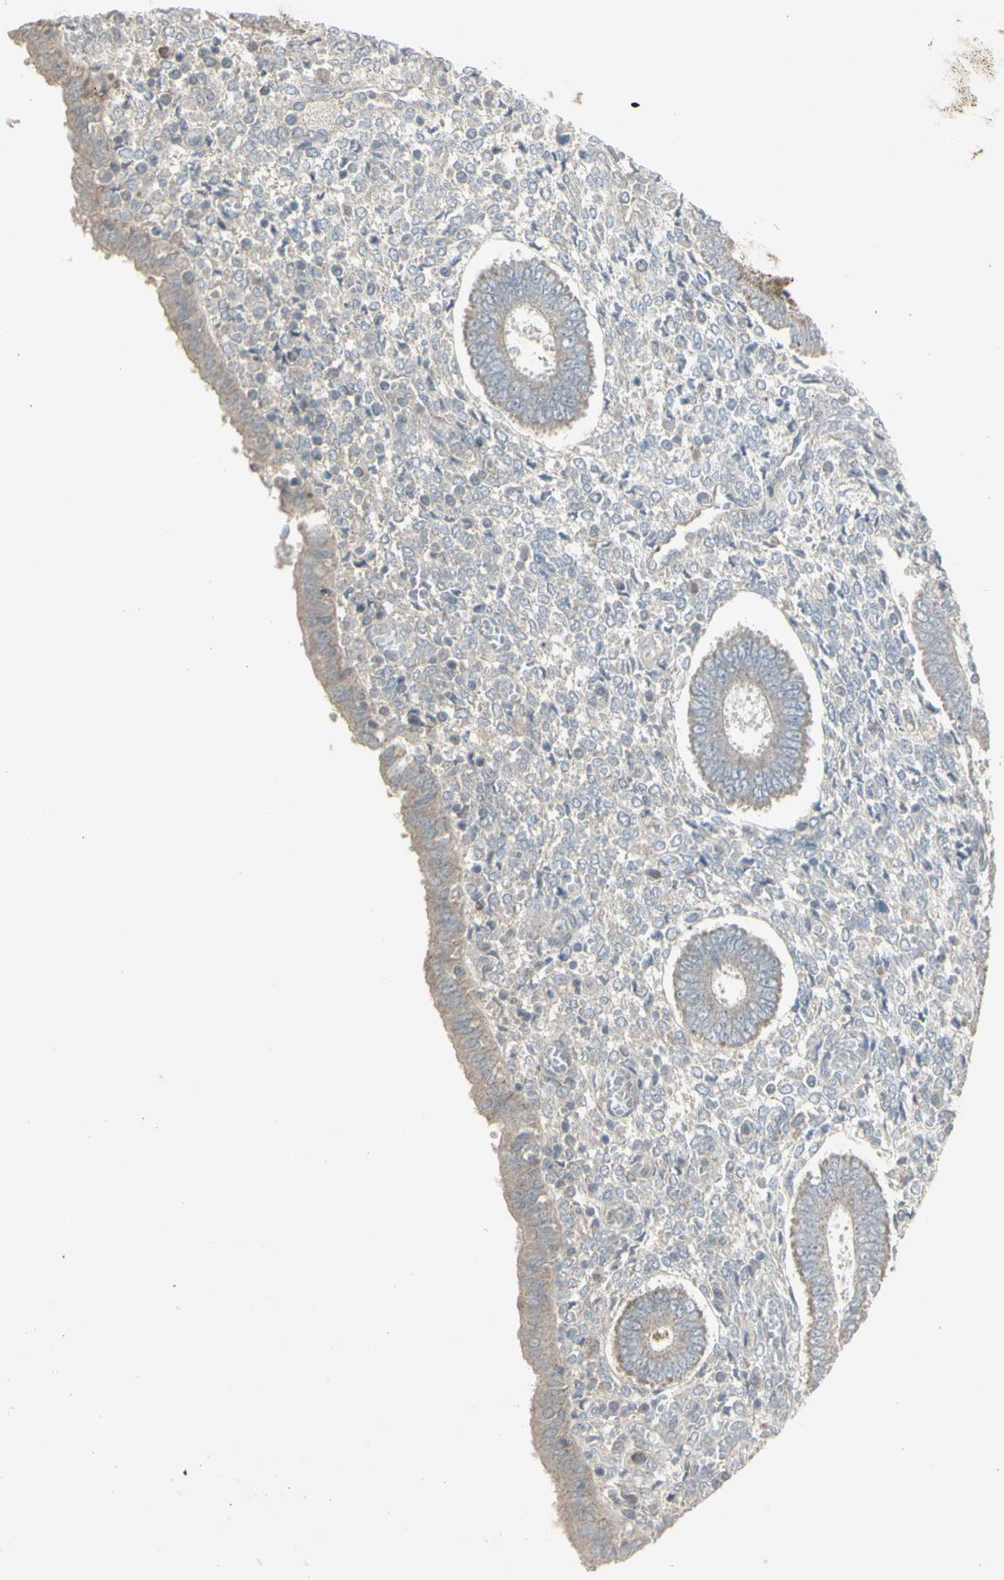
{"staining": {"intensity": "negative", "quantity": "none", "location": "none"}, "tissue": "endometrium", "cell_type": "Cells in endometrial stroma", "image_type": "normal", "snomed": [{"axis": "morphology", "description": "Normal tissue, NOS"}, {"axis": "topography", "description": "Endometrium"}], "caption": "The immunohistochemistry (IHC) photomicrograph has no significant staining in cells in endometrial stroma of endometrium.", "gene": "PIAS4", "patient": {"sex": "female", "age": 35}}